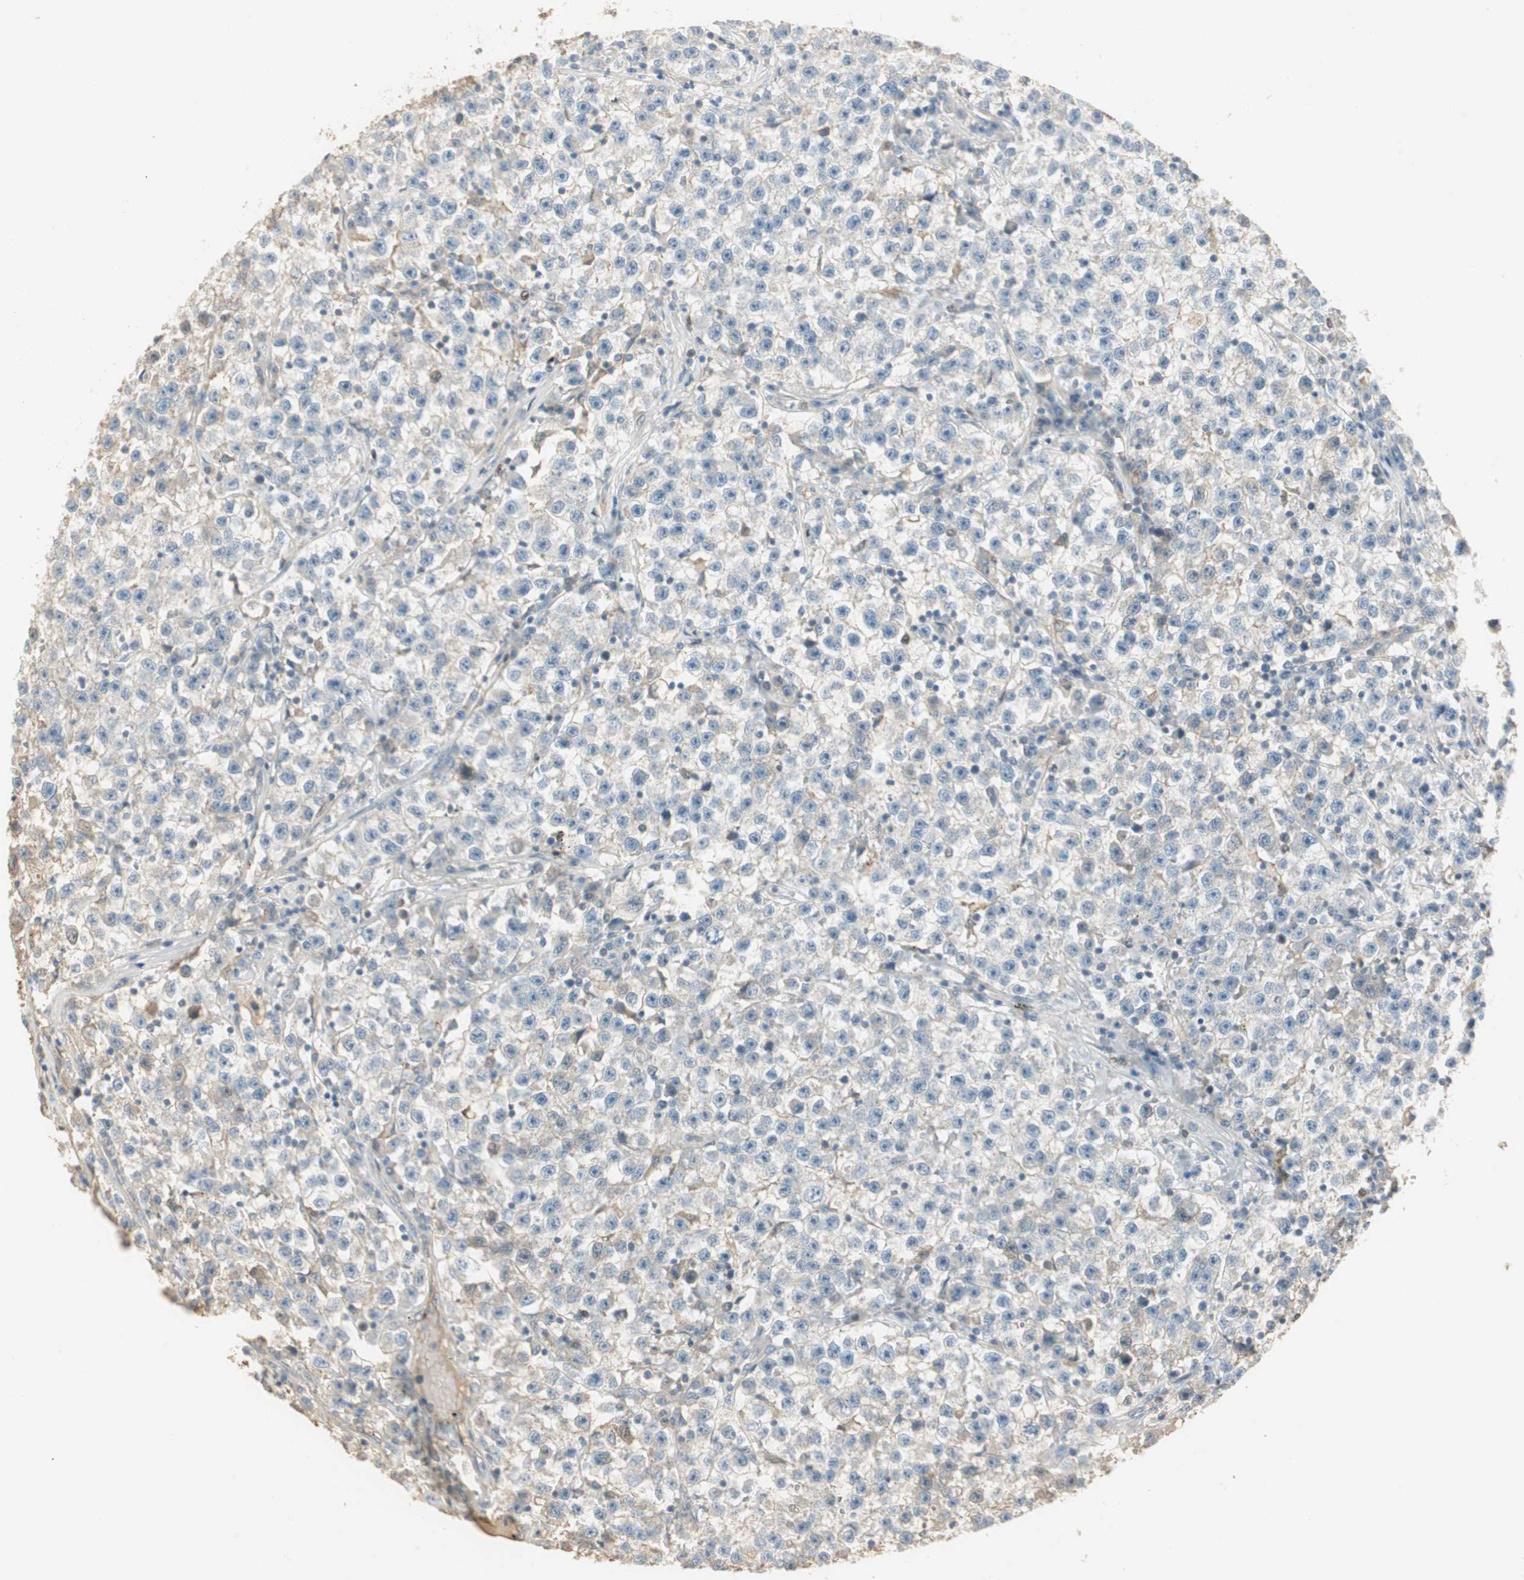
{"staining": {"intensity": "negative", "quantity": "none", "location": "none"}, "tissue": "testis cancer", "cell_type": "Tumor cells", "image_type": "cancer", "snomed": [{"axis": "morphology", "description": "Seminoma, NOS"}, {"axis": "topography", "description": "Testis"}], "caption": "Protein analysis of testis seminoma displays no significant staining in tumor cells. (Stains: DAB IHC with hematoxylin counter stain, Microscopy: brightfield microscopy at high magnification).", "gene": "RUNX2", "patient": {"sex": "male", "age": 22}}